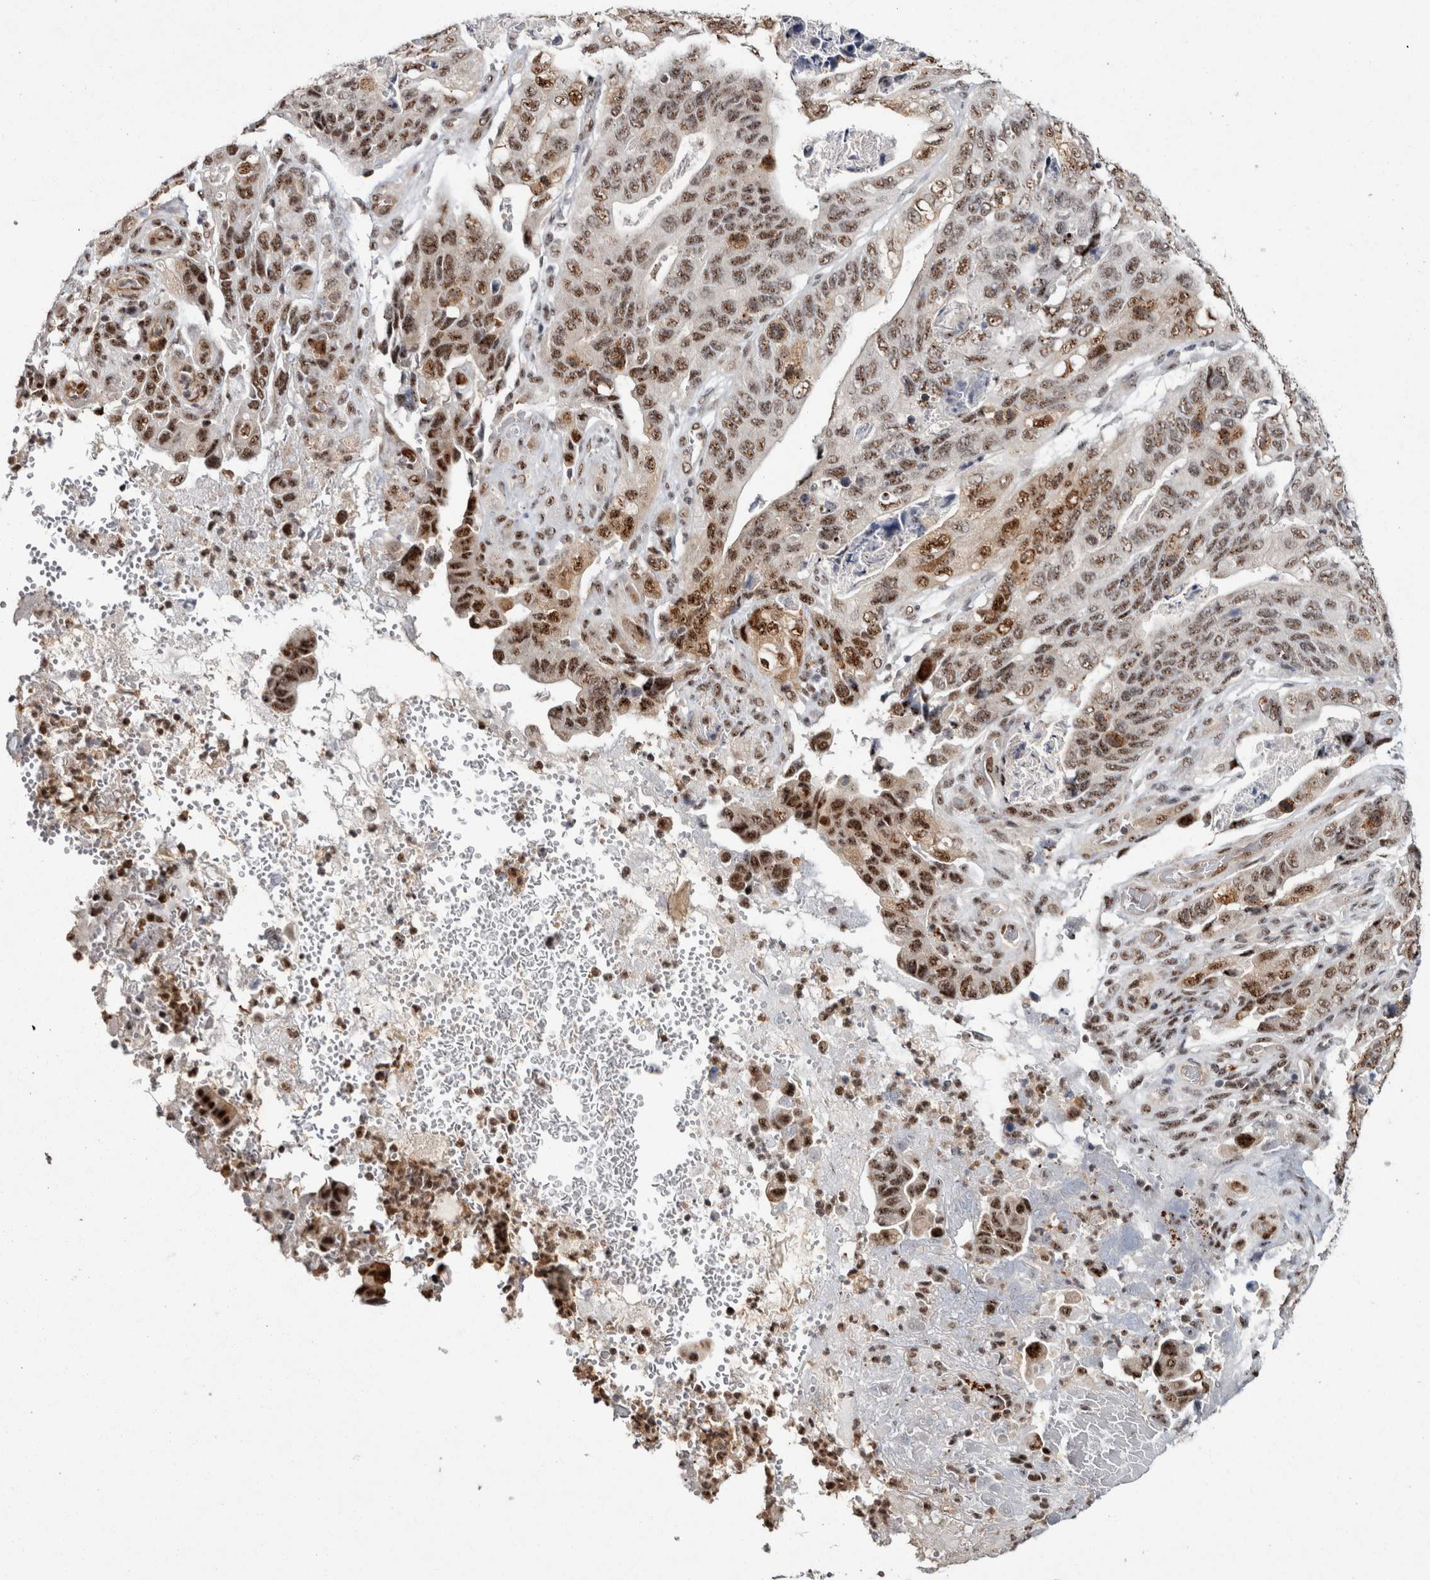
{"staining": {"intensity": "moderate", "quantity": ">75%", "location": "nuclear"}, "tissue": "stomach cancer", "cell_type": "Tumor cells", "image_type": "cancer", "snomed": [{"axis": "morphology", "description": "Adenocarcinoma, NOS"}, {"axis": "topography", "description": "Stomach"}], "caption": "Human stomach adenocarcinoma stained with a protein marker demonstrates moderate staining in tumor cells.", "gene": "MKNK1", "patient": {"sex": "female", "age": 89}}